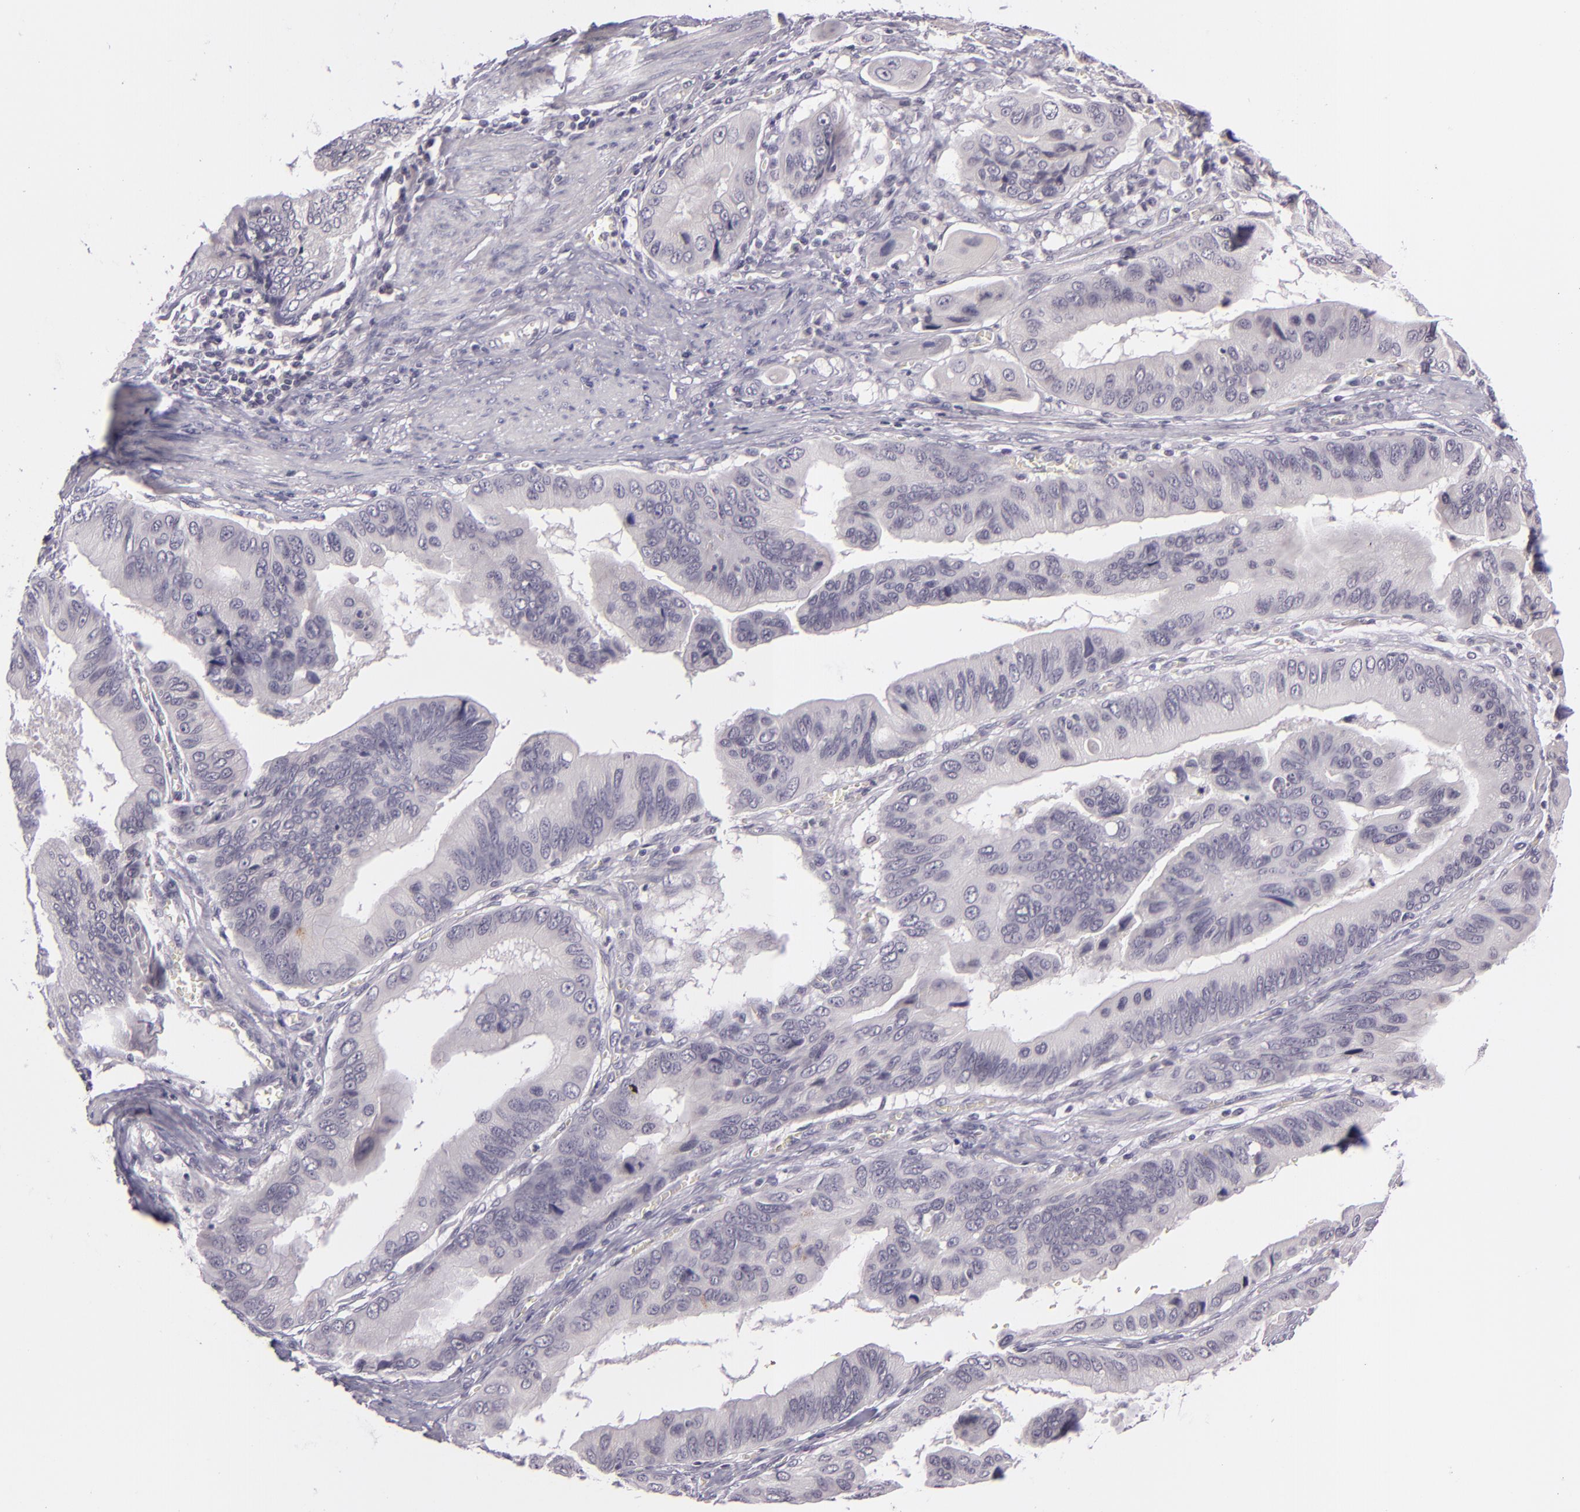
{"staining": {"intensity": "negative", "quantity": "none", "location": "none"}, "tissue": "stomach cancer", "cell_type": "Tumor cells", "image_type": "cancer", "snomed": [{"axis": "morphology", "description": "Adenocarcinoma, NOS"}, {"axis": "topography", "description": "Stomach, upper"}], "caption": "The image shows no staining of tumor cells in stomach adenocarcinoma. Nuclei are stained in blue.", "gene": "DAG1", "patient": {"sex": "male", "age": 80}}